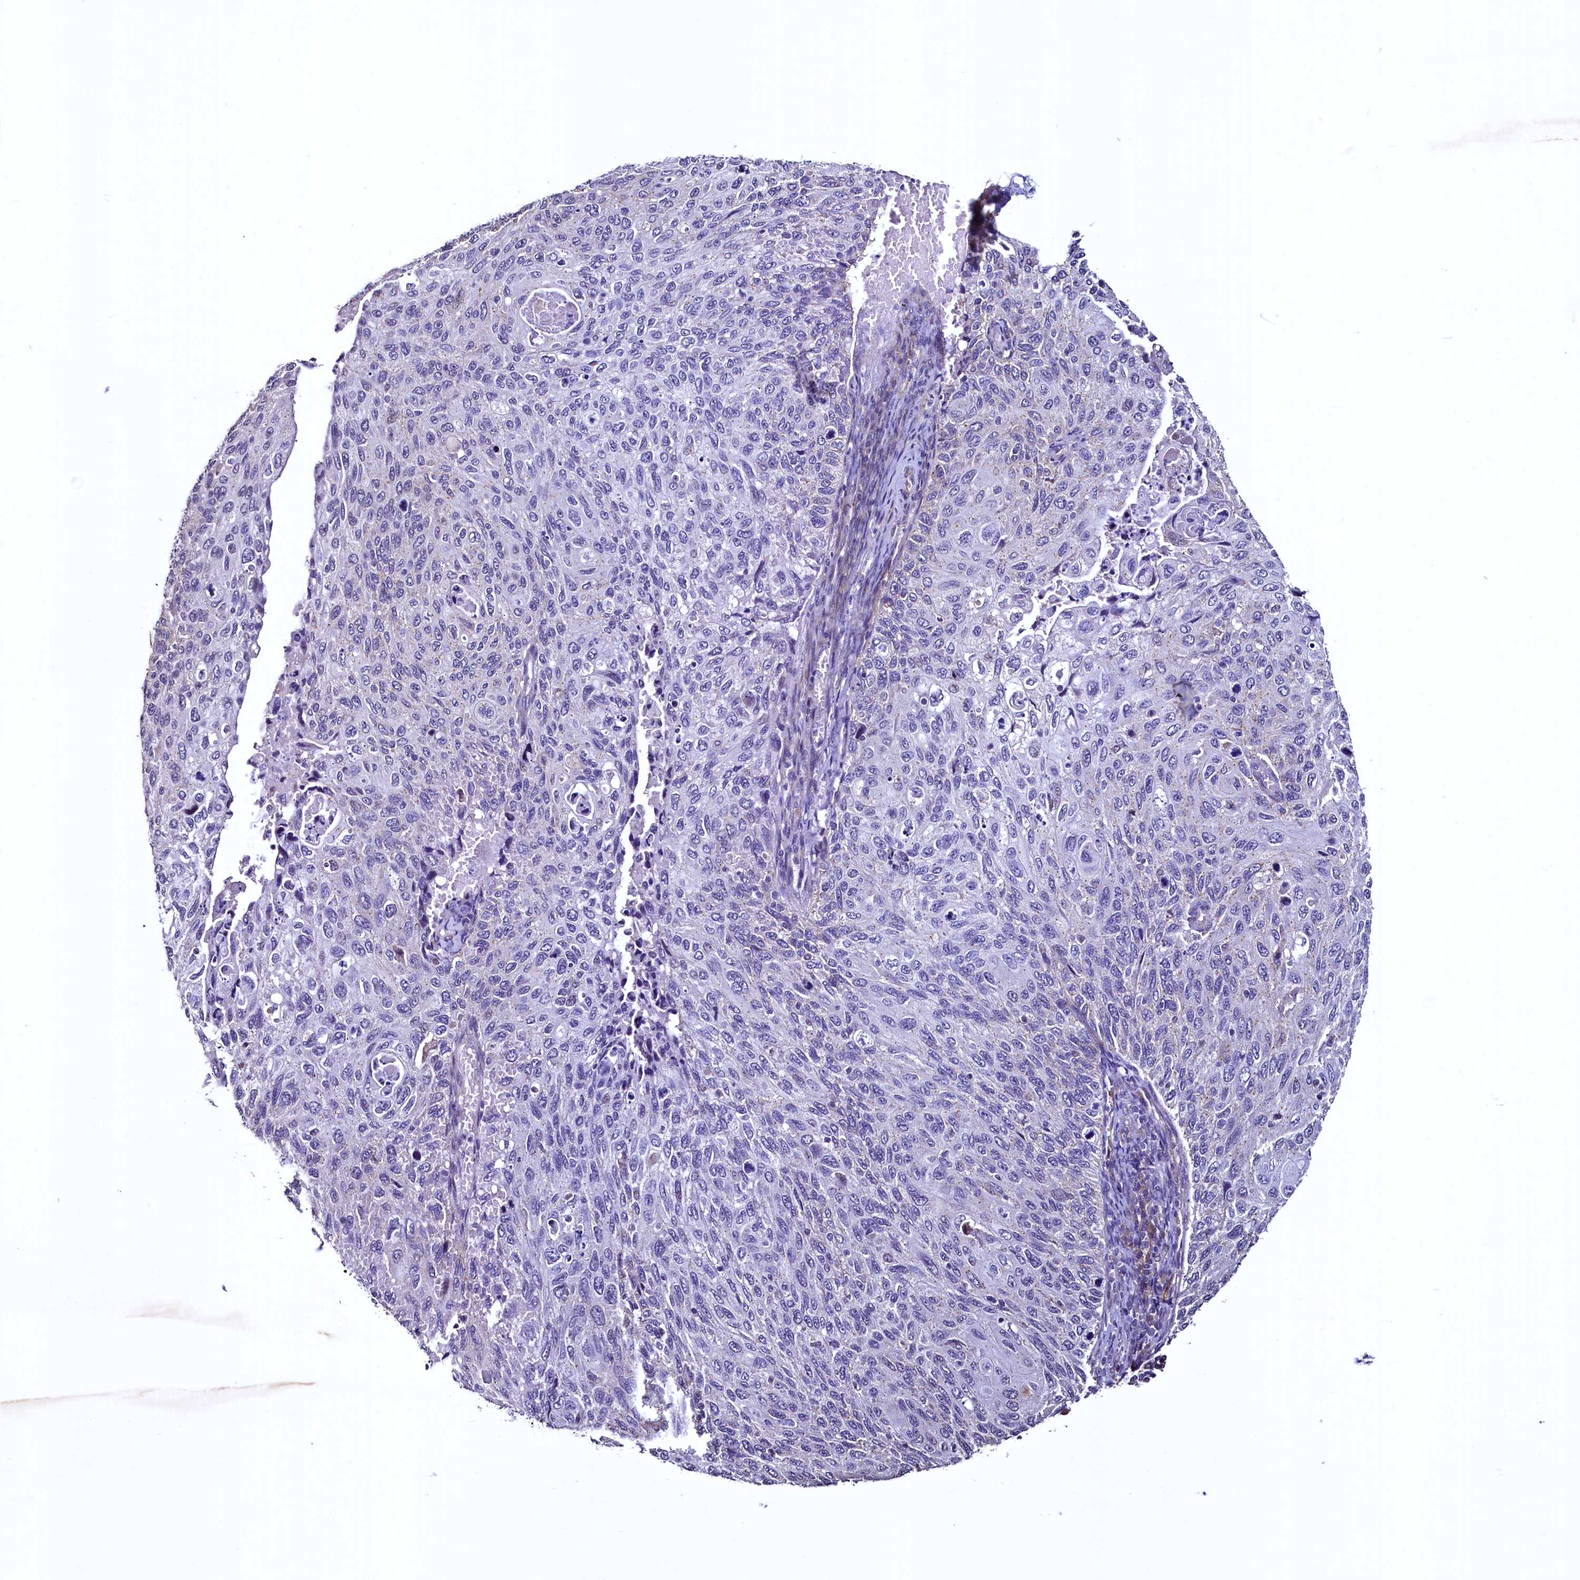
{"staining": {"intensity": "negative", "quantity": "none", "location": "none"}, "tissue": "cervical cancer", "cell_type": "Tumor cells", "image_type": "cancer", "snomed": [{"axis": "morphology", "description": "Squamous cell carcinoma, NOS"}, {"axis": "topography", "description": "Cervix"}], "caption": "Immunohistochemical staining of human squamous cell carcinoma (cervical) shows no significant positivity in tumor cells.", "gene": "PALM", "patient": {"sex": "female", "age": 70}}